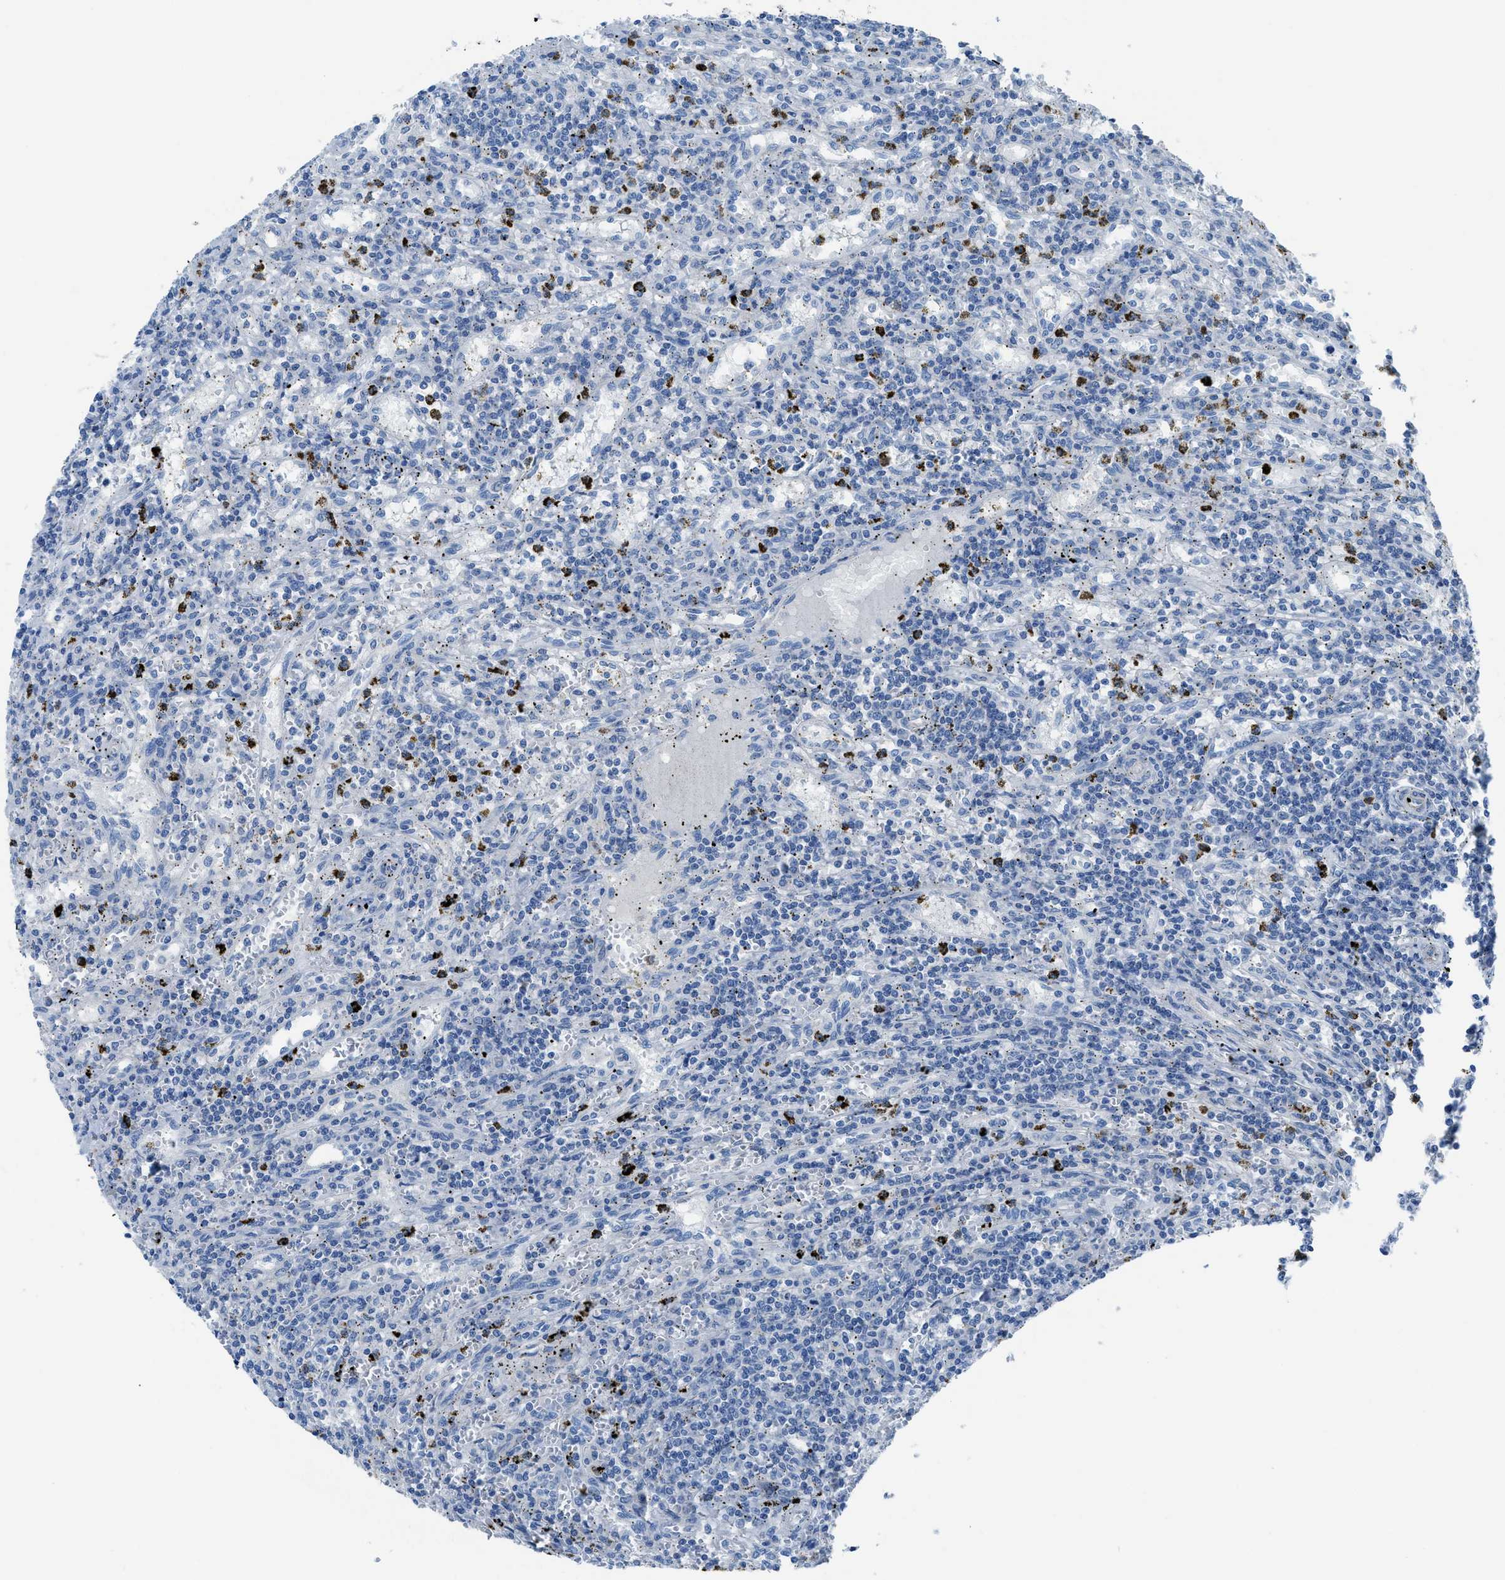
{"staining": {"intensity": "negative", "quantity": "none", "location": "none"}, "tissue": "lymphoma", "cell_type": "Tumor cells", "image_type": "cancer", "snomed": [{"axis": "morphology", "description": "Malignant lymphoma, non-Hodgkin's type, Low grade"}, {"axis": "topography", "description": "Spleen"}], "caption": "Protein analysis of lymphoma exhibits no significant staining in tumor cells.", "gene": "ITPR1", "patient": {"sex": "male", "age": 76}}